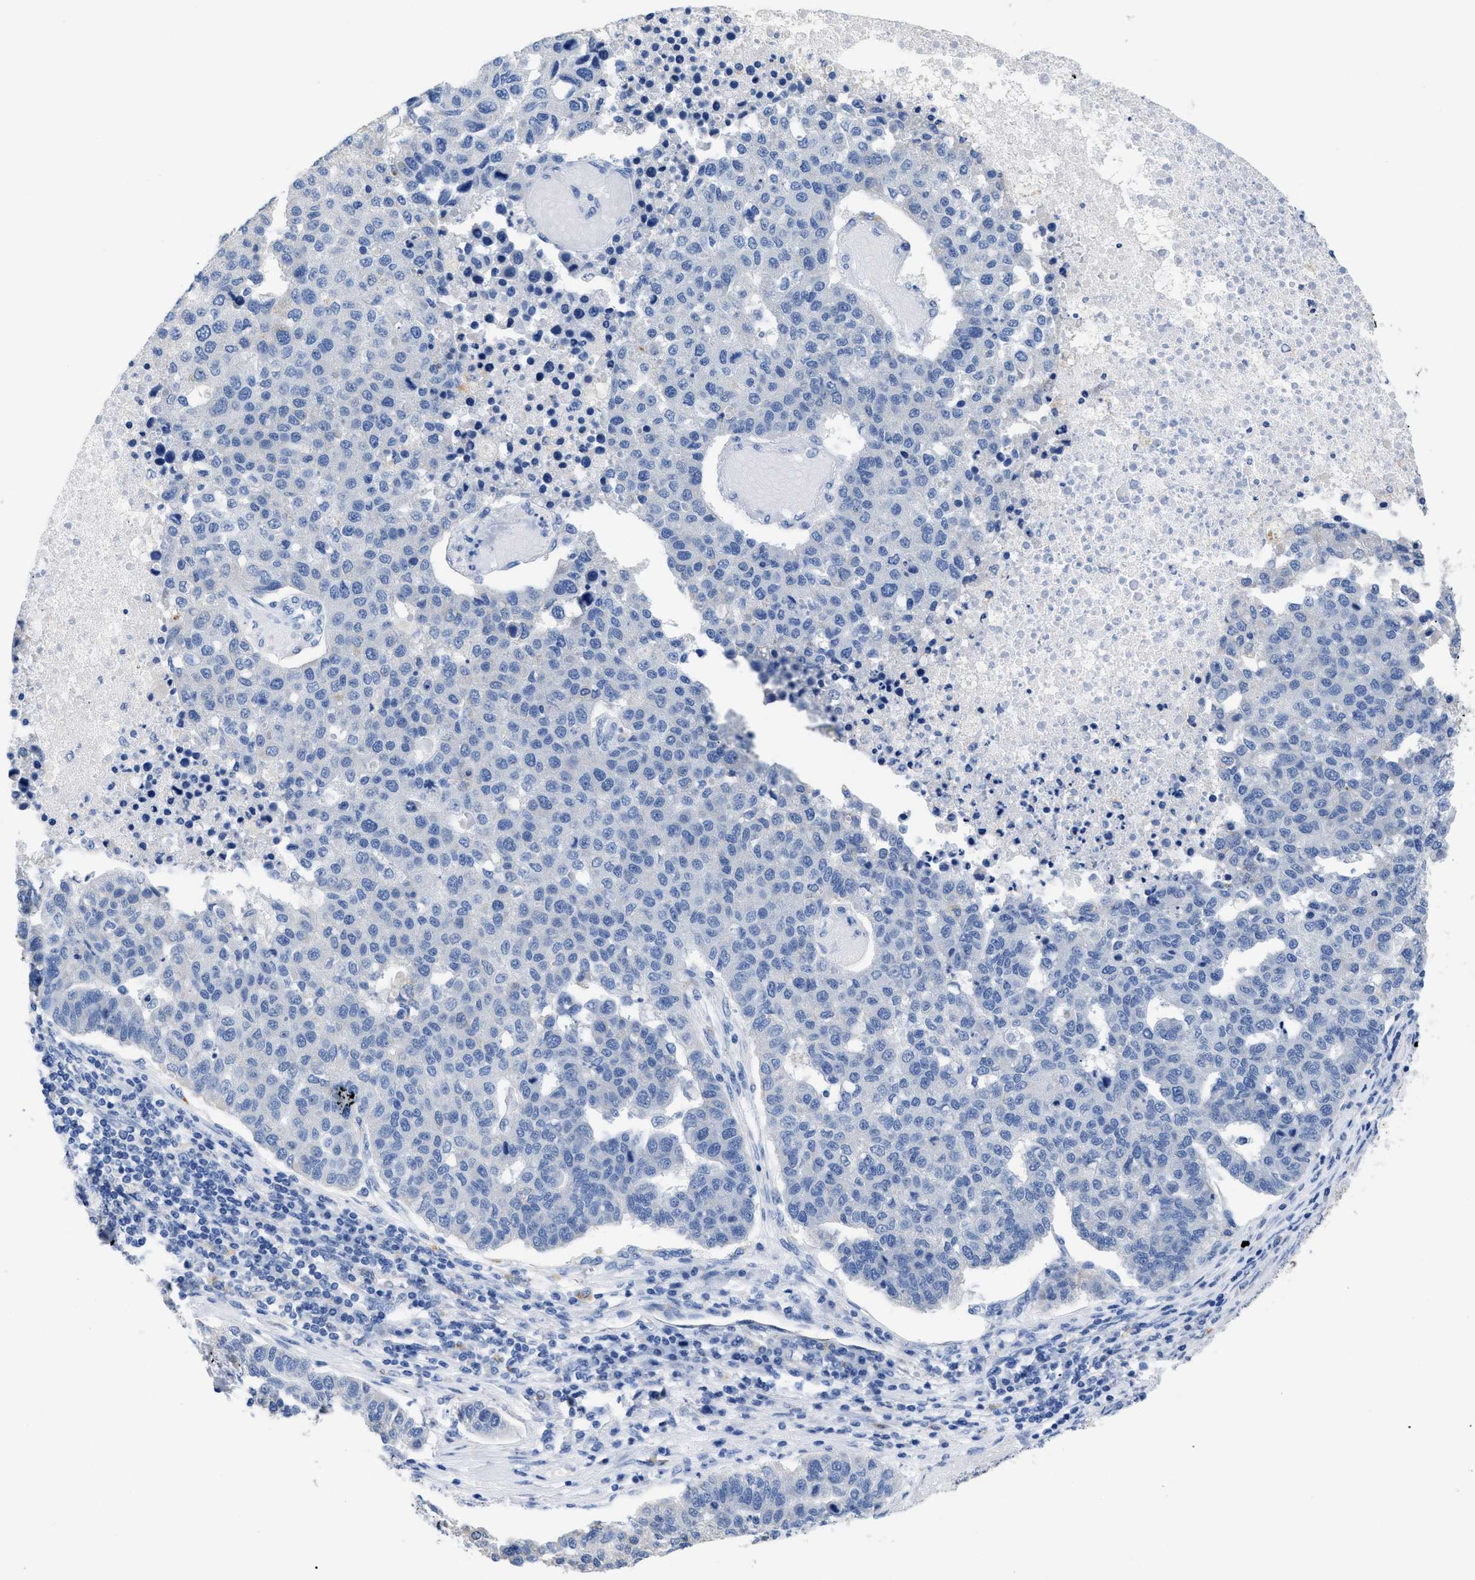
{"staining": {"intensity": "negative", "quantity": "none", "location": "none"}, "tissue": "pancreatic cancer", "cell_type": "Tumor cells", "image_type": "cancer", "snomed": [{"axis": "morphology", "description": "Adenocarcinoma, NOS"}, {"axis": "topography", "description": "Pancreas"}], "caption": "This is an immunohistochemistry photomicrograph of human pancreatic cancer (adenocarcinoma). There is no staining in tumor cells.", "gene": "APOBEC2", "patient": {"sex": "female", "age": 61}}